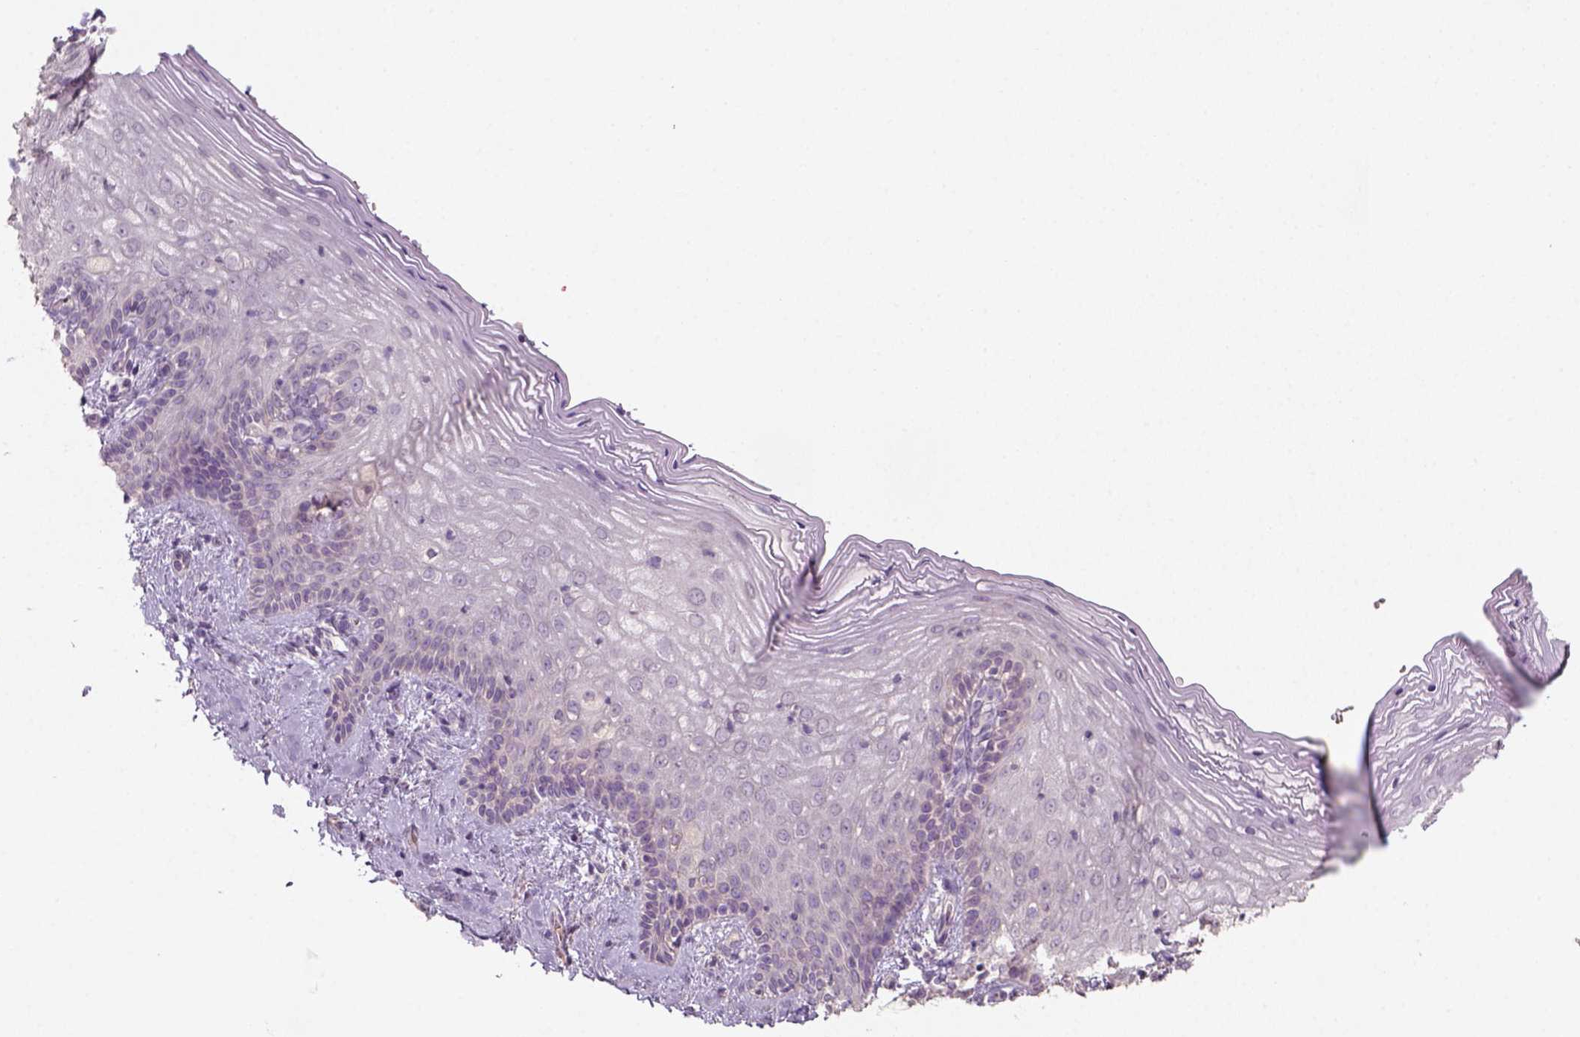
{"staining": {"intensity": "negative", "quantity": "none", "location": "none"}, "tissue": "vagina", "cell_type": "Squamous epithelial cells", "image_type": "normal", "snomed": [{"axis": "morphology", "description": "Normal tissue, NOS"}, {"axis": "topography", "description": "Vagina"}], "caption": "A micrograph of human vagina is negative for staining in squamous epithelial cells. (DAB immunohistochemistry (IHC) with hematoxylin counter stain).", "gene": "AQP9", "patient": {"sex": "female", "age": 45}}